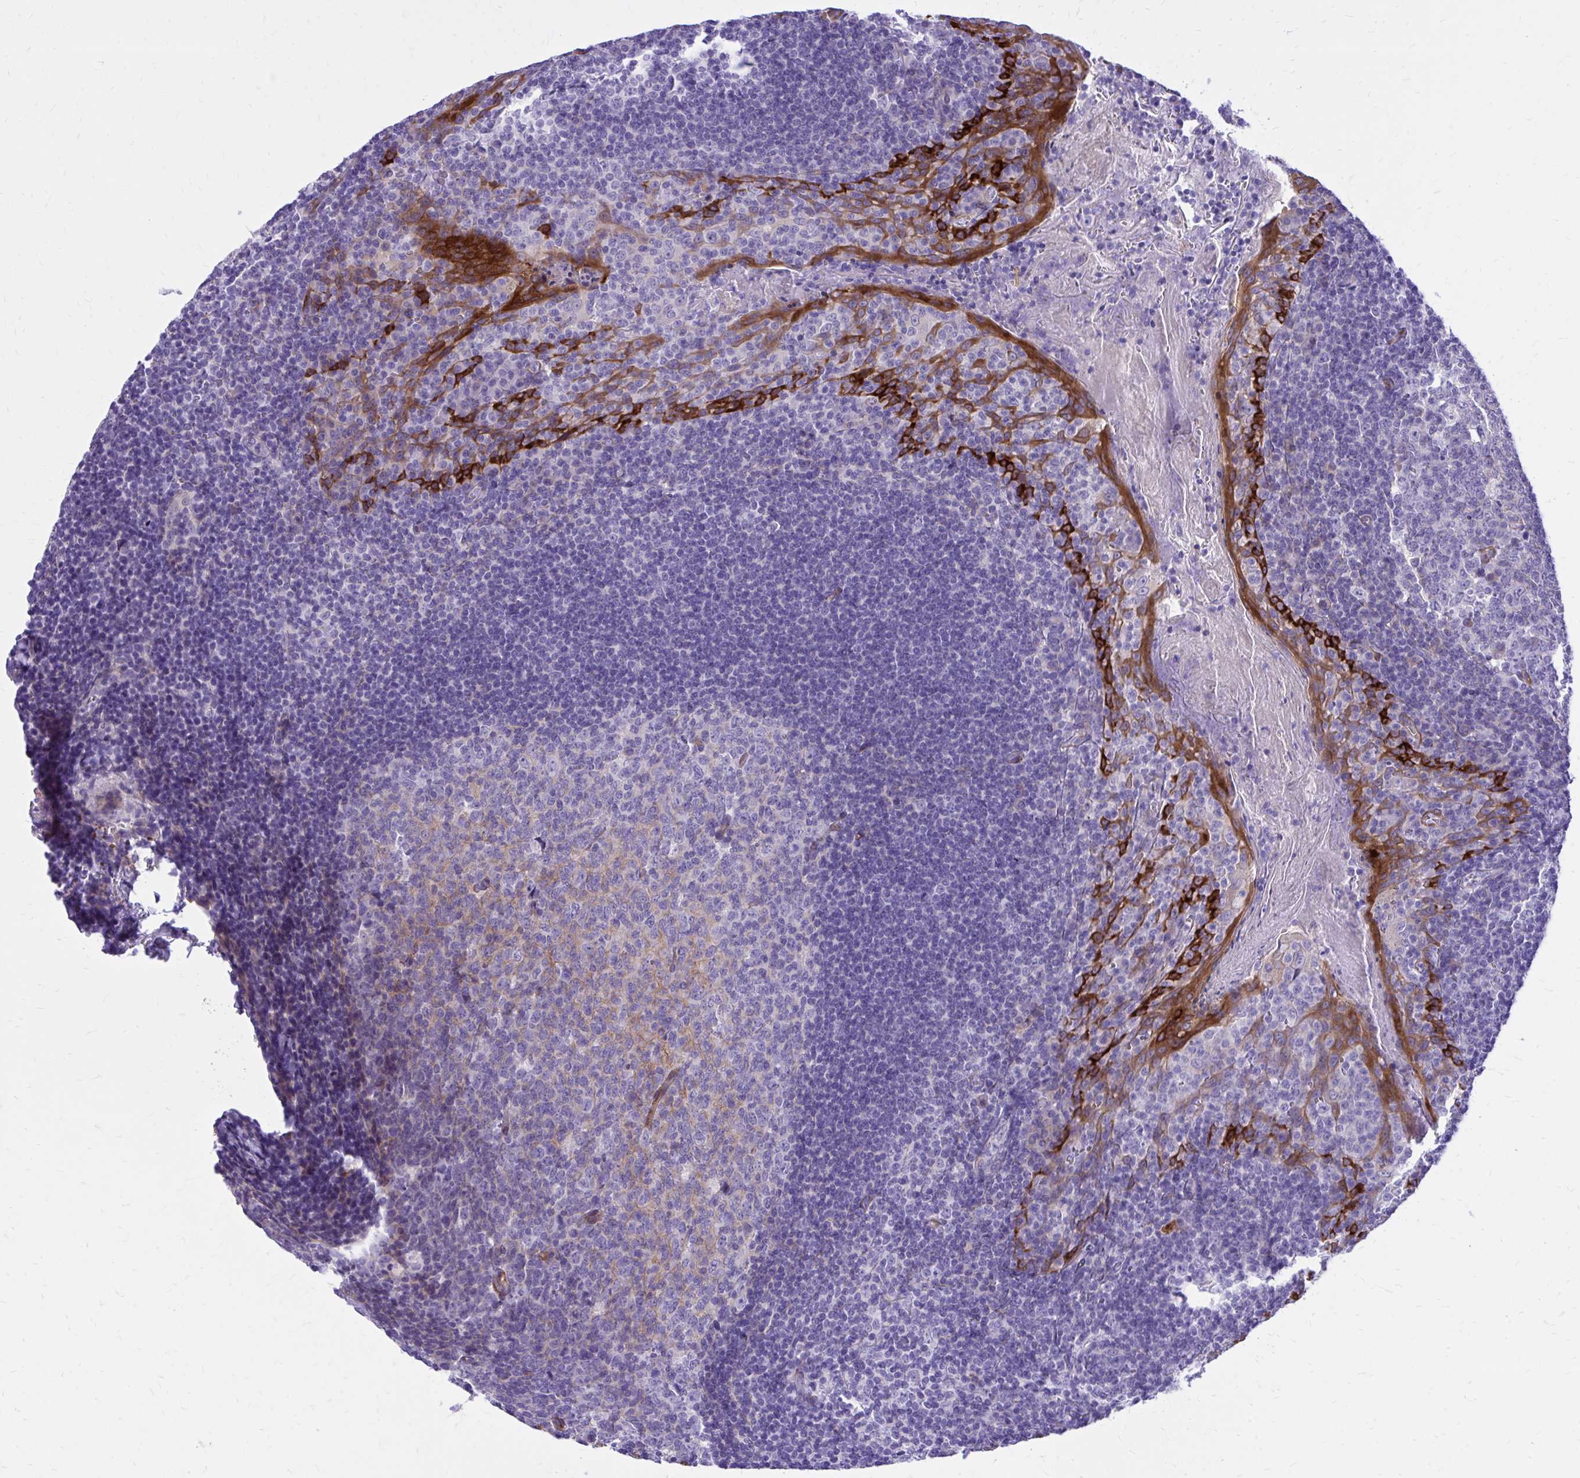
{"staining": {"intensity": "weak", "quantity": "<25%", "location": "cytoplasmic/membranous"}, "tissue": "tonsil", "cell_type": "Germinal center cells", "image_type": "normal", "snomed": [{"axis": "morphology", "description": "Normal tissue, NOS"}, {"axis": "topography", "description": "Tonsil"}], "caption": "An image of human tonsil is negative for staining in germinal center cells. (Brightfield microscopy of DAB IHC at high magnification).", "gene": "EPB41L1", "patient": {"sex": "male", "age": 27}}